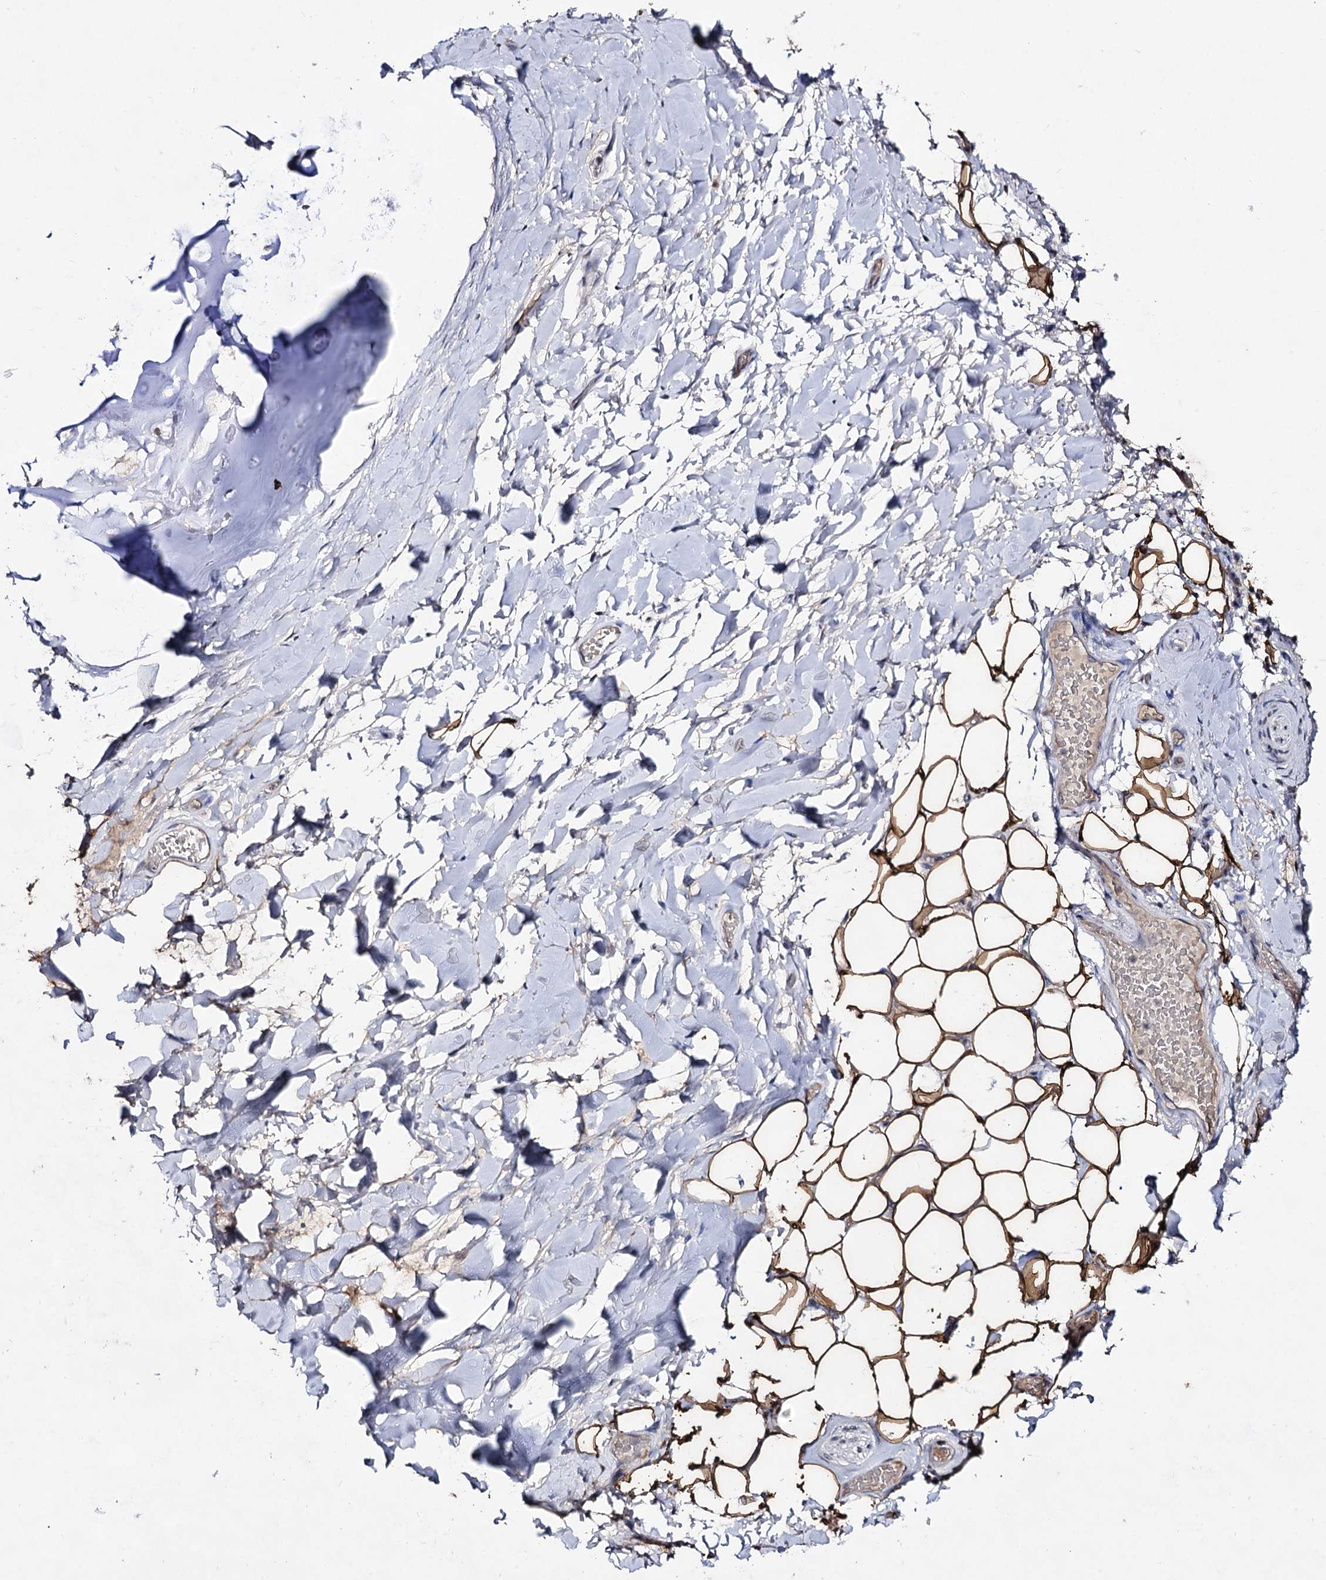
{"staining": {"intensity": "strong", "quantity": ">75%", "location": "cytoplasmic/membranous"}, "tissue": "adipose tissue", "cell_type": "Adipocytes", "image_type": "normal", "snomed": [{"axis": "morphology", "description": "Normal tissue, NOS"}, {"axis": "topography", "description": "Lymph node"}, {"axis": "topography", "description": "Cartilage tissue"}, {"axis": "topography", "description": "Bronchus"}], "caption": "A histopathology image of adipose tissue stained for a protein displays strong cytoplasmic/membranous brown staining in adipocytes. Nuclei are stained in blue.", "gene": "PLIN1", "patient": {"sex": "male", "age": 63}}